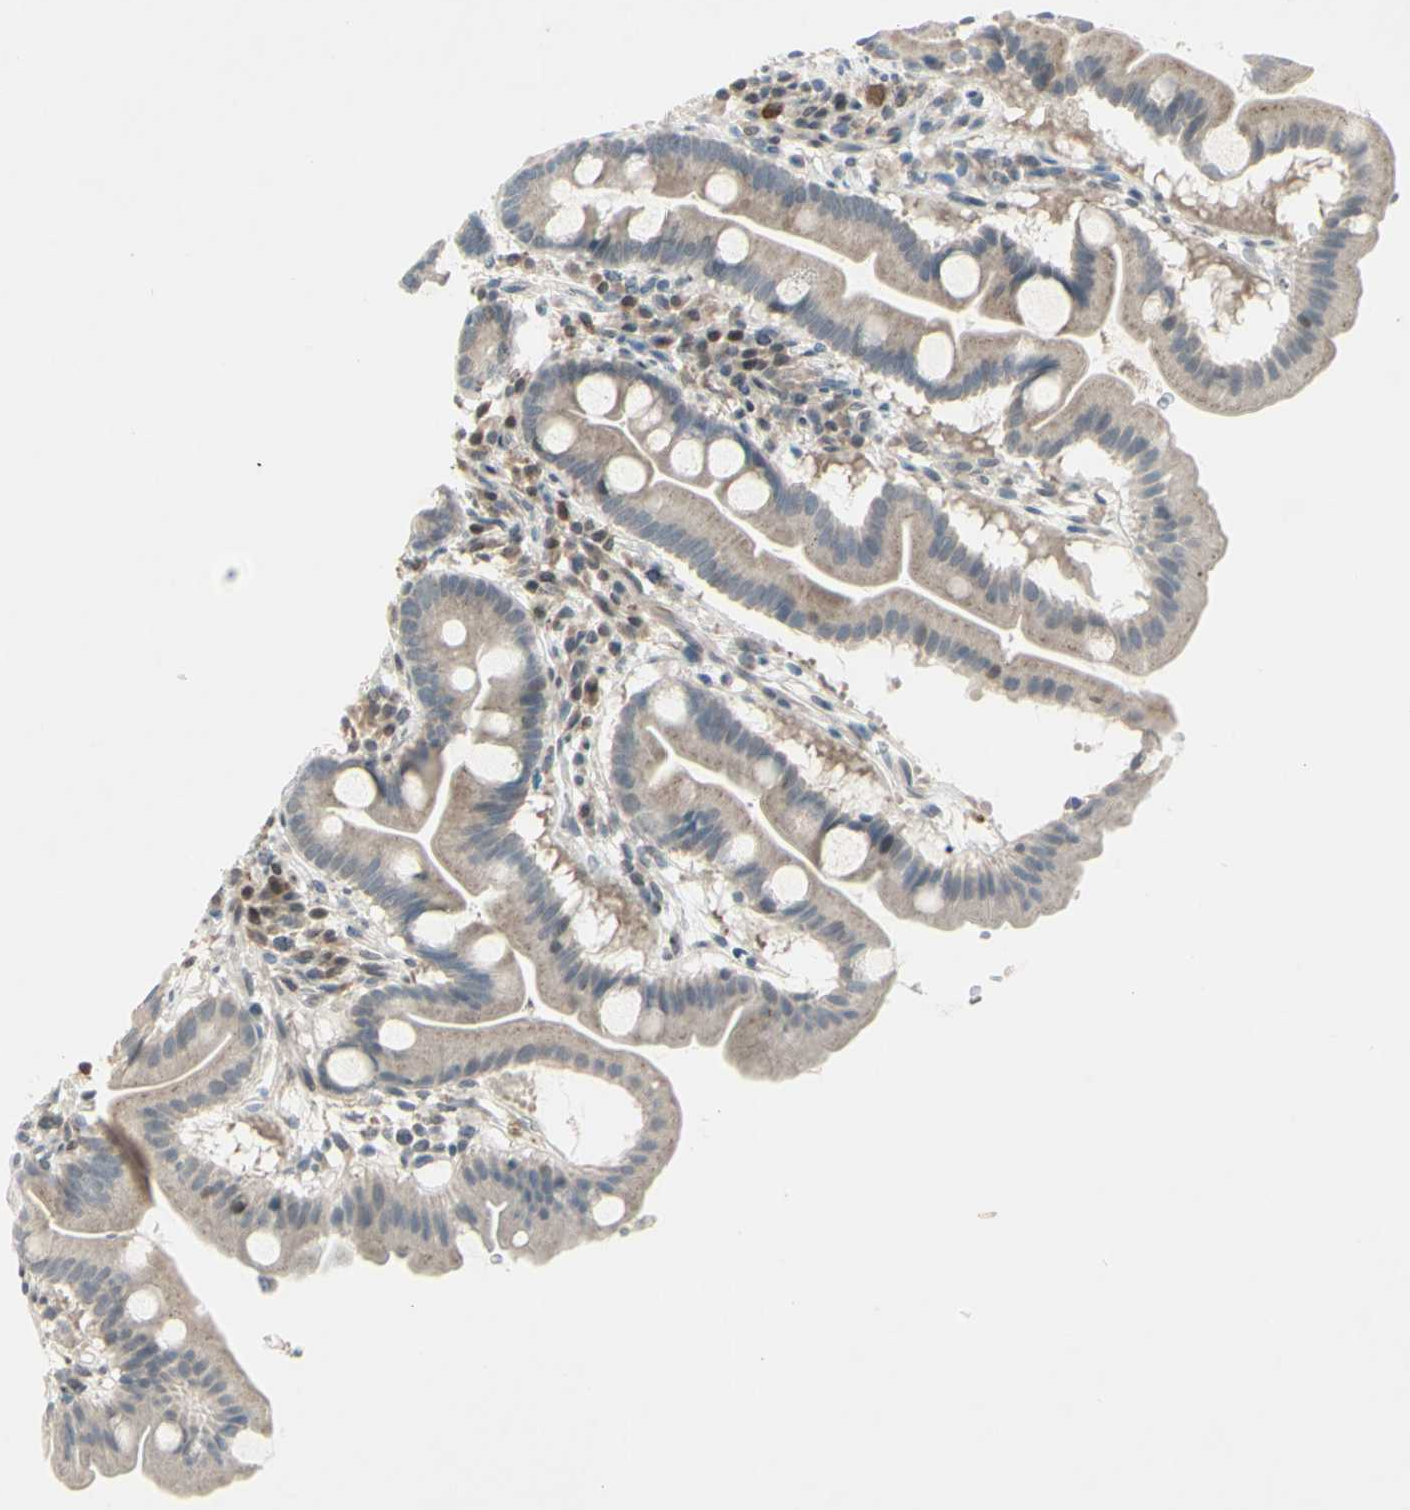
{"staining": {"intensity": "weak", "quantity": ">75%", "location": "cytoplasmic/membranous"}, "tissue": "duodenum", "cell_type": "Glandular cells", "image_type": "normal", "snomed": [{"axis": "morphology", "description": "Normal tissue, NOS"}, {"axis": "topography", "description": "Duodenum"}], "caption": "Approximately >75% of glandular cells in unremarkable human duodenum demonstrate weak cytoplasmic/membranous protein positivity as visualized by brown immunohistochemical staining.", "gene": "FGFR2", "patient": {"sex": "male", "age": 50}}